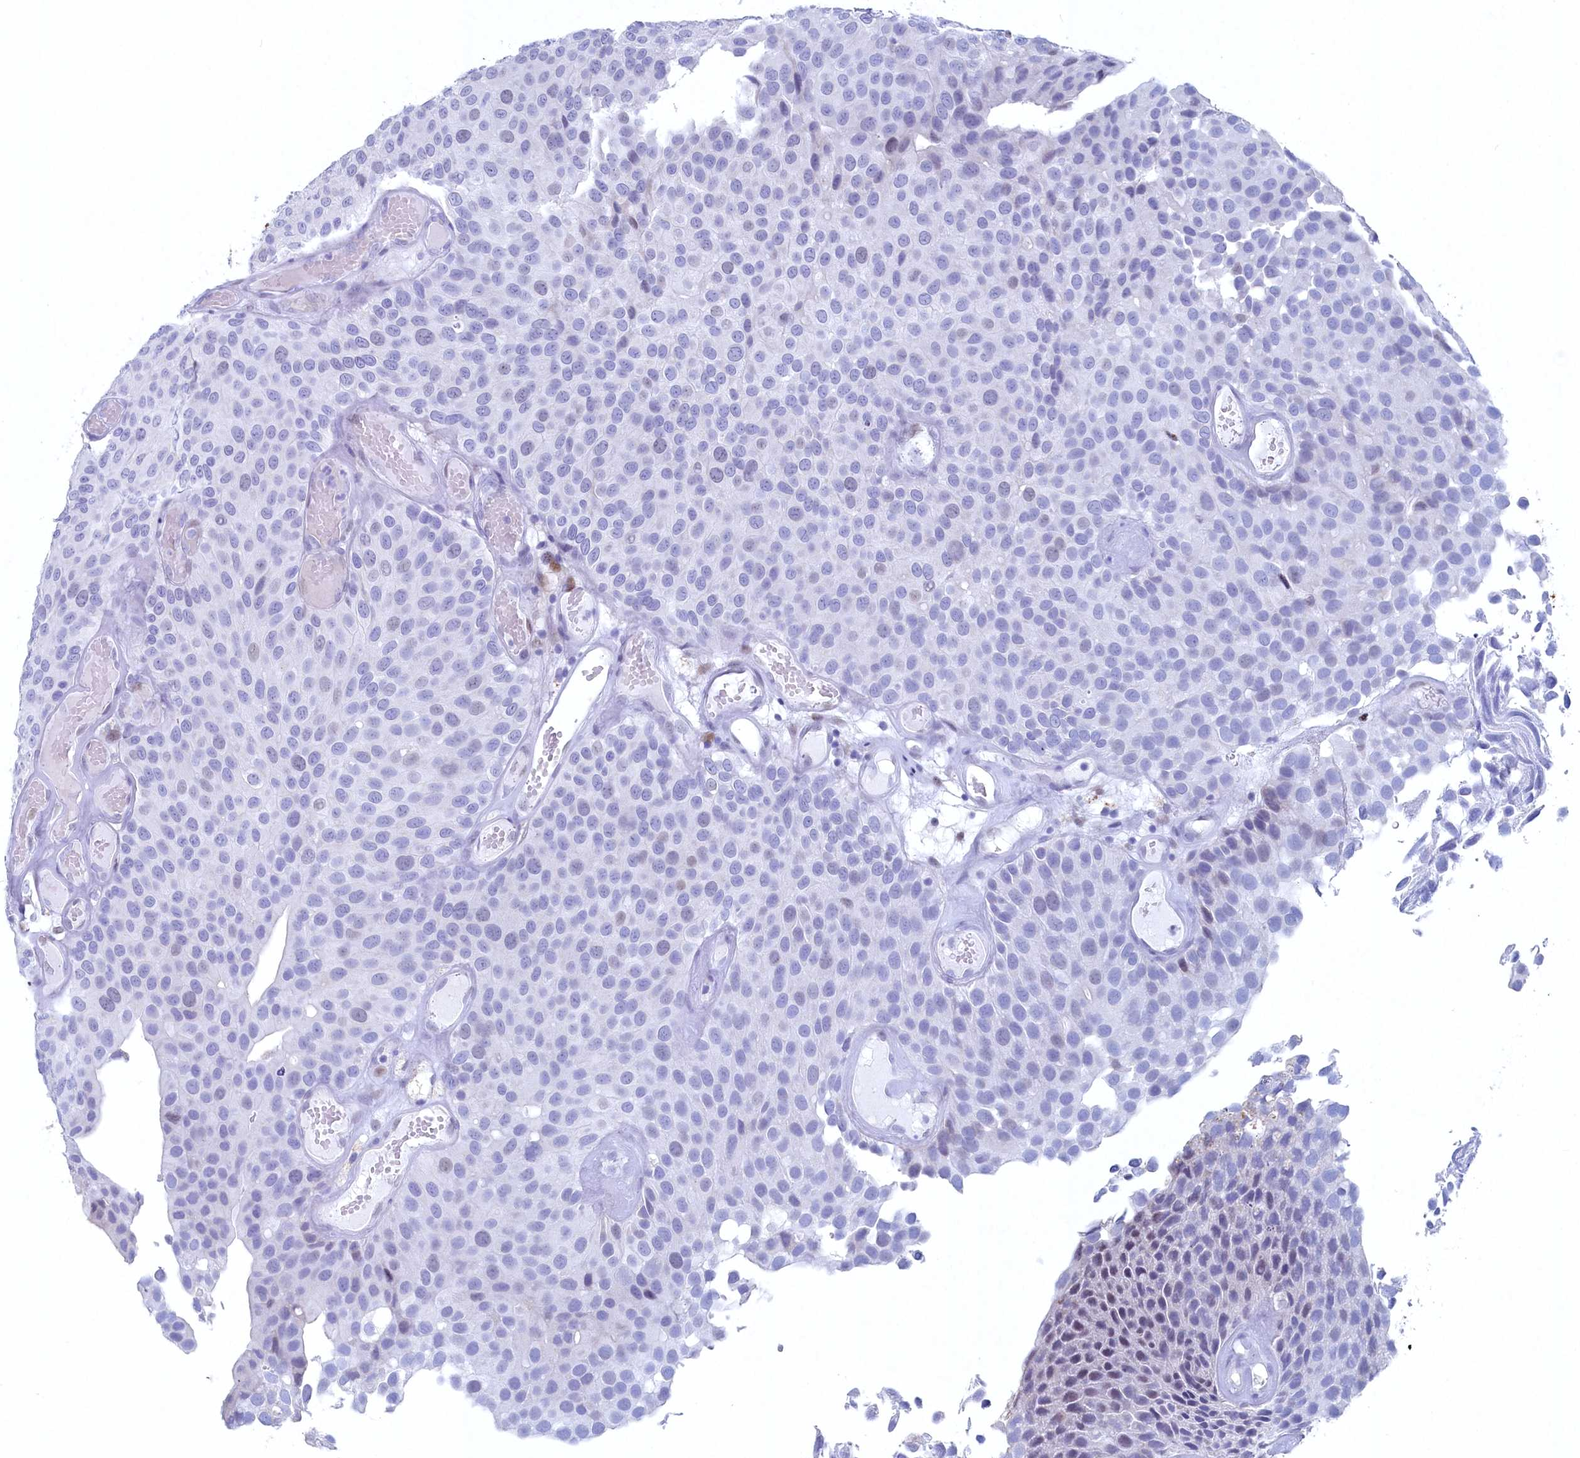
{"staining": {"intensity": "negative", "quantity": "none", "location": "none"}, "tissue": "urothelial cancer", "cell_type": "Tumor cells", "image_type": "cancer", "snomed": [{"axis": "morphology", "description": "Urothelial carcinoma, Low grade"}, {"axis": "topography", "description": "Urinary bladder"}], "caption": "Human urothelial carcinoma (low-grade) stained for a protein using immunohistochemistry shows no staining in tumor cells.", "gene": "WDR76", "patient": {"sex": "male", "age": 89}}